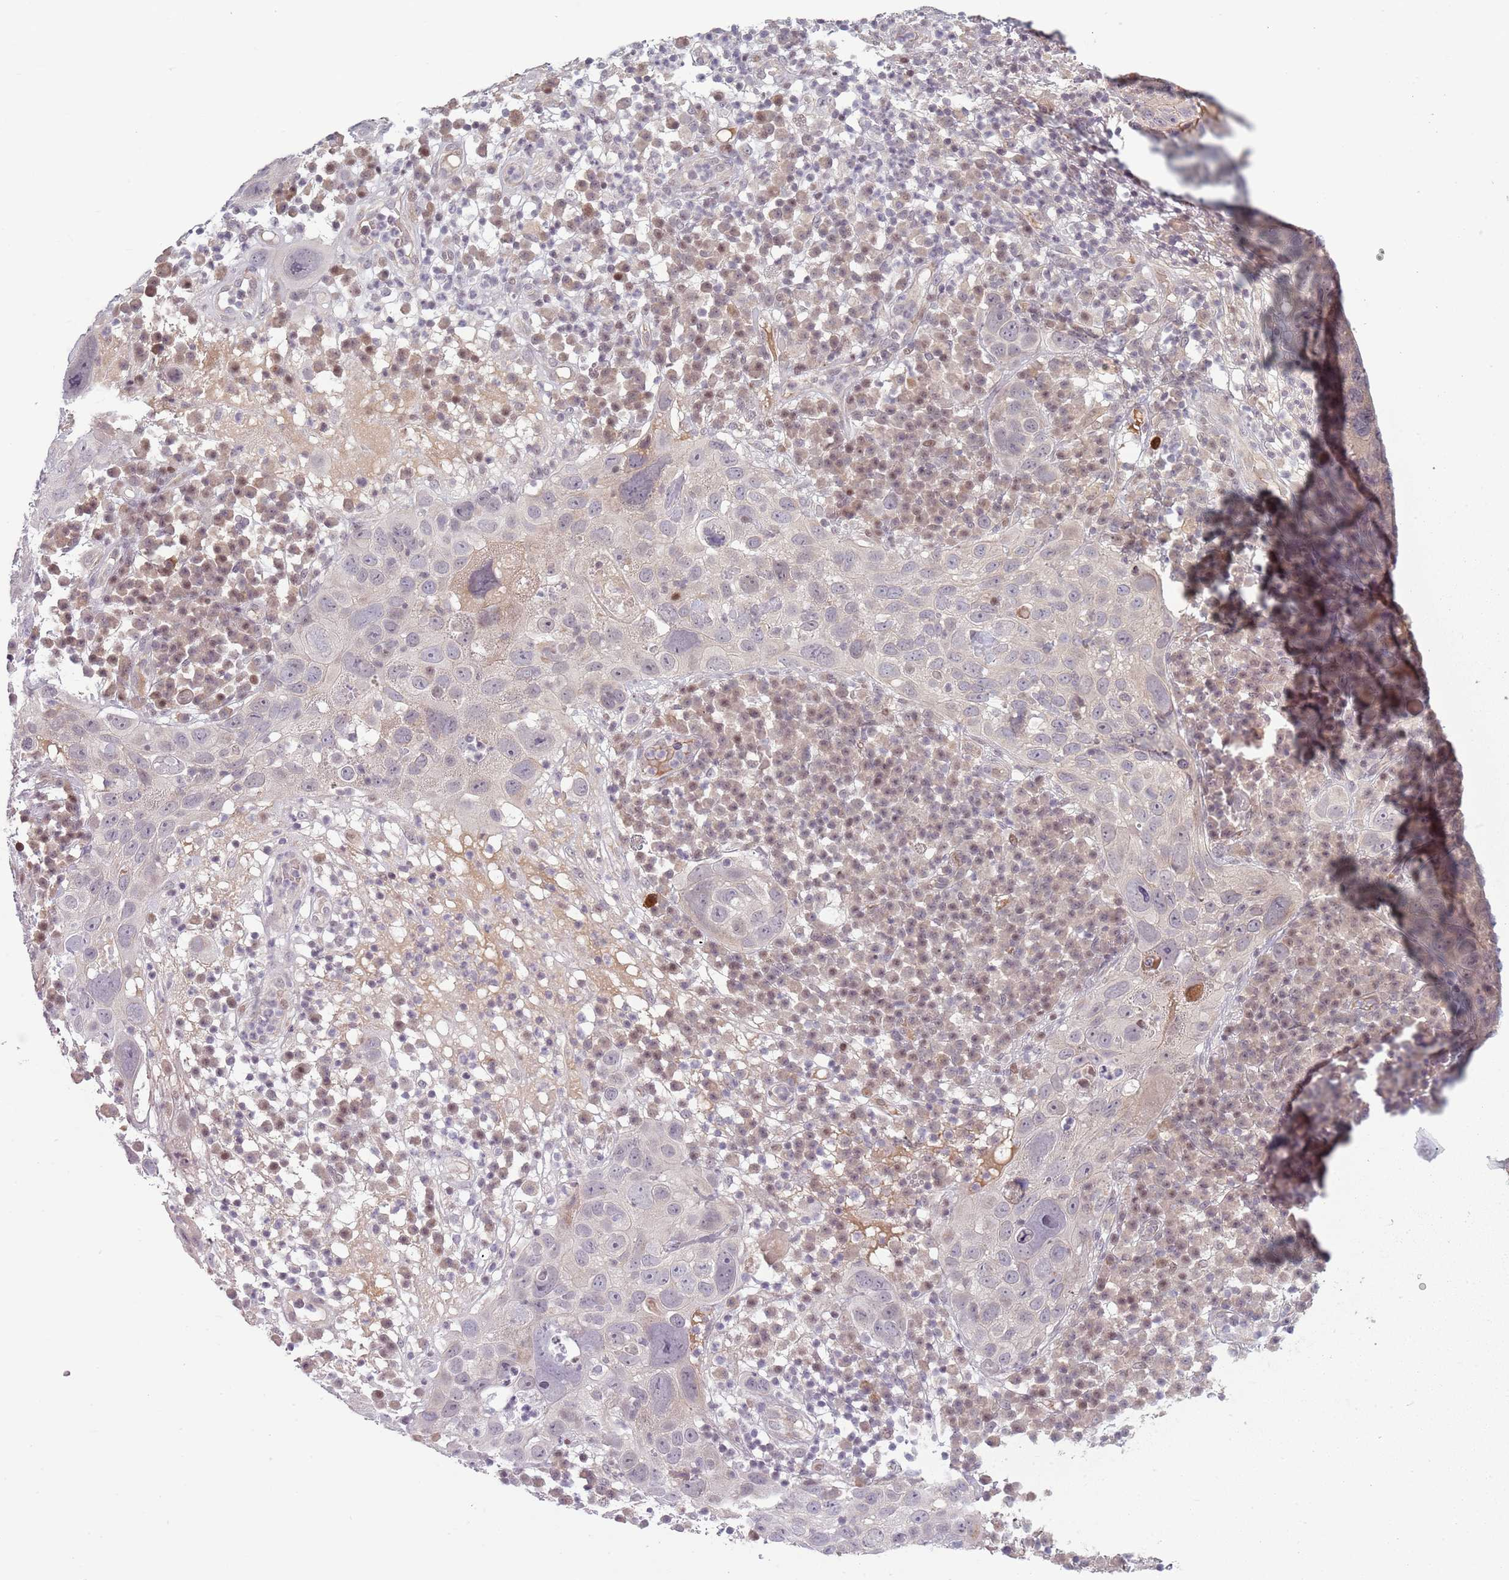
{"staining": {"intensity": "negative", "quantity": "none", "location": "none"}, "tissue": "skin cancer", "cell_type": "Tumor cells", "image_type": "cancer", "snomed": [{"axis": "morphology", "description": "Squamous cell carcinoma in situ, NOS"}, {"axis": "morphology", "description": "Squamous cell carcinoma, NOS"}, {"axis": "topography", "description": "Skin"}], "caption": "Human skin squamous cell carcinoma stained for a protein using immunohistochemistry demonstrates no expression in tumor cells.", "gene": "ADGRG1", "patient": {"sex": "male", "age": 93}}